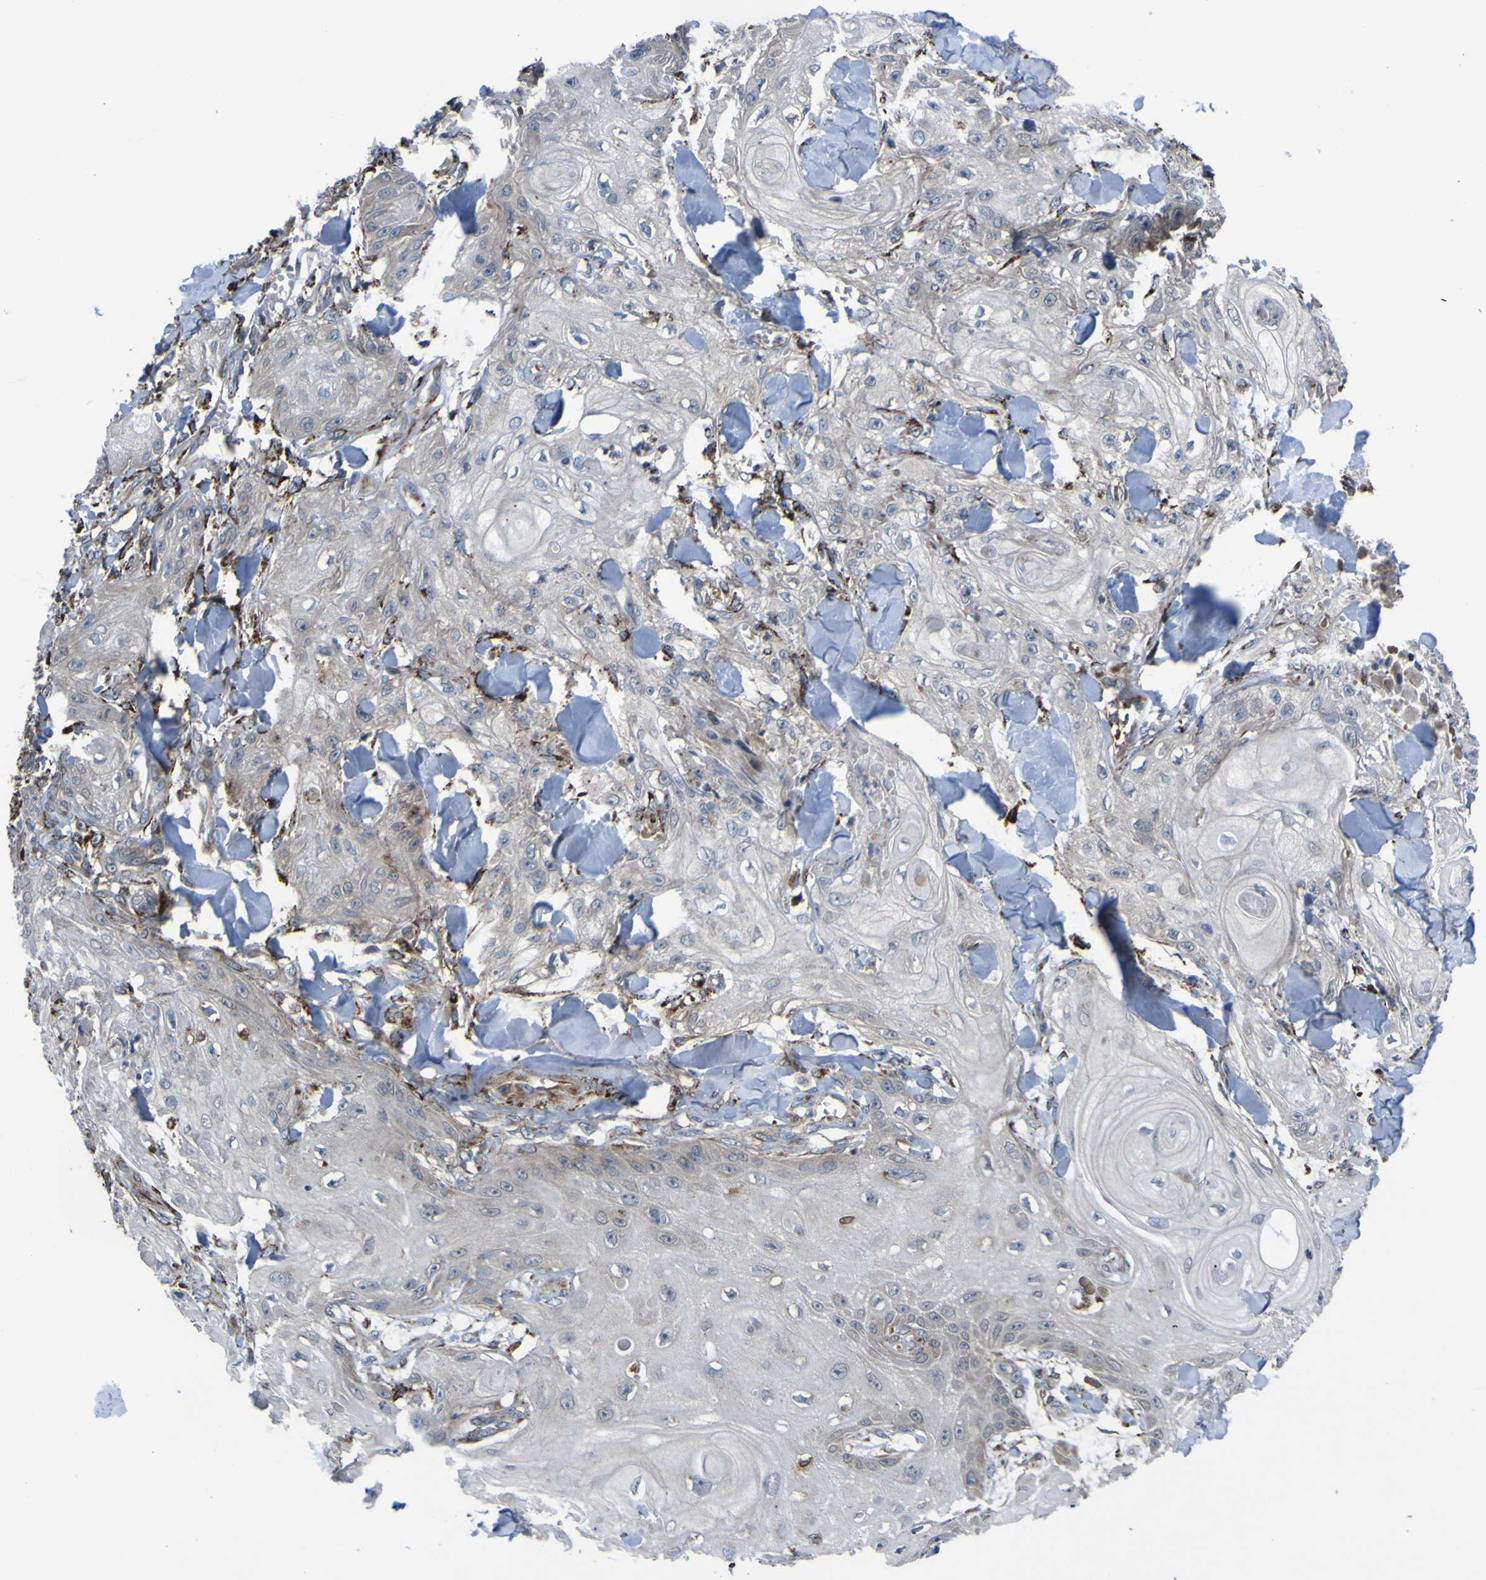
{"staining": {"intensity": "negative", "quantity": "none", "location": "none"}, "tissue": "skin cancer", "cell_type": "Tumor cells", "image_type": "cancer", "snomed": [{"axis": "morphology", "description": "Squamous cell carcinoma, NOS"}, {"axis": "topography", "description": "Skin"}], "caption": "Immunohistochemistry (IHC) image of neoplastic tissue: human skin cancer (squamous cell carcinoma) stained with DAB (3,3'-diaminobenzidine) displays no significant protein expression in tumor cells. Nuclei are stained in blue.", "gene": "GPLD1", "patient": {"sex": "male", "age": 74}}